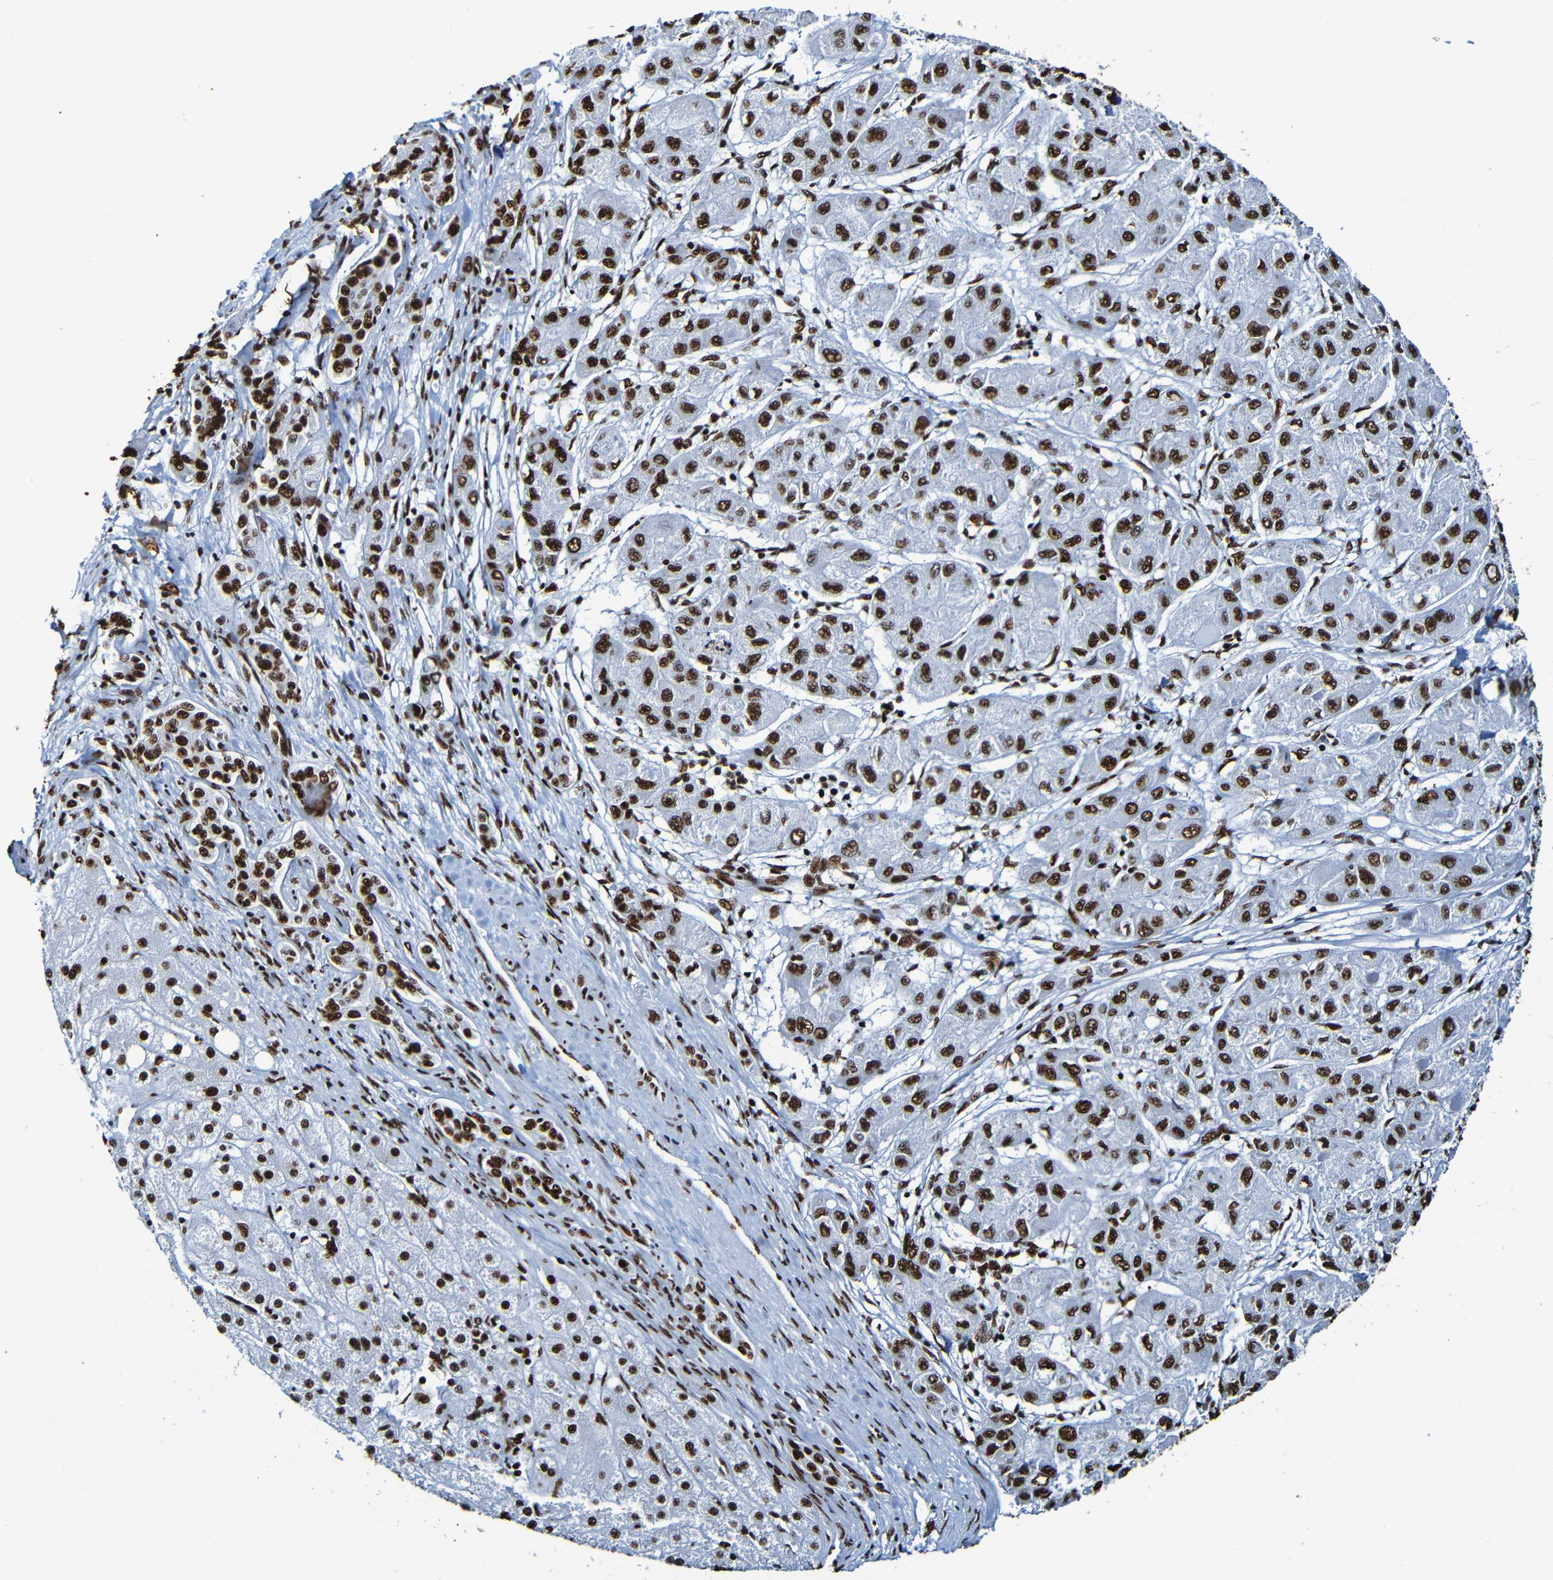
{"staining": {"intensity": "strong", "quantity": ">75%", "location": "nuclear"}, "tissue": "liver cancer", "cell_type": "Tumor cells", "image_type": "cancer", "snomed": [{"axis": "morphology", "description": "Carcinoma, Hepatocellular, NOS"}, {"axis": "topography", "description": "Liver"}], "caption": "A histopathology image showing strong nuclear positivity in about >75% of tumor cells in hepatocellular carcinoma (liver), as visualized by brown immunohistochemical staining.", "gene": "SRSF3", "patient": {"sex": "male", "age": 80}}